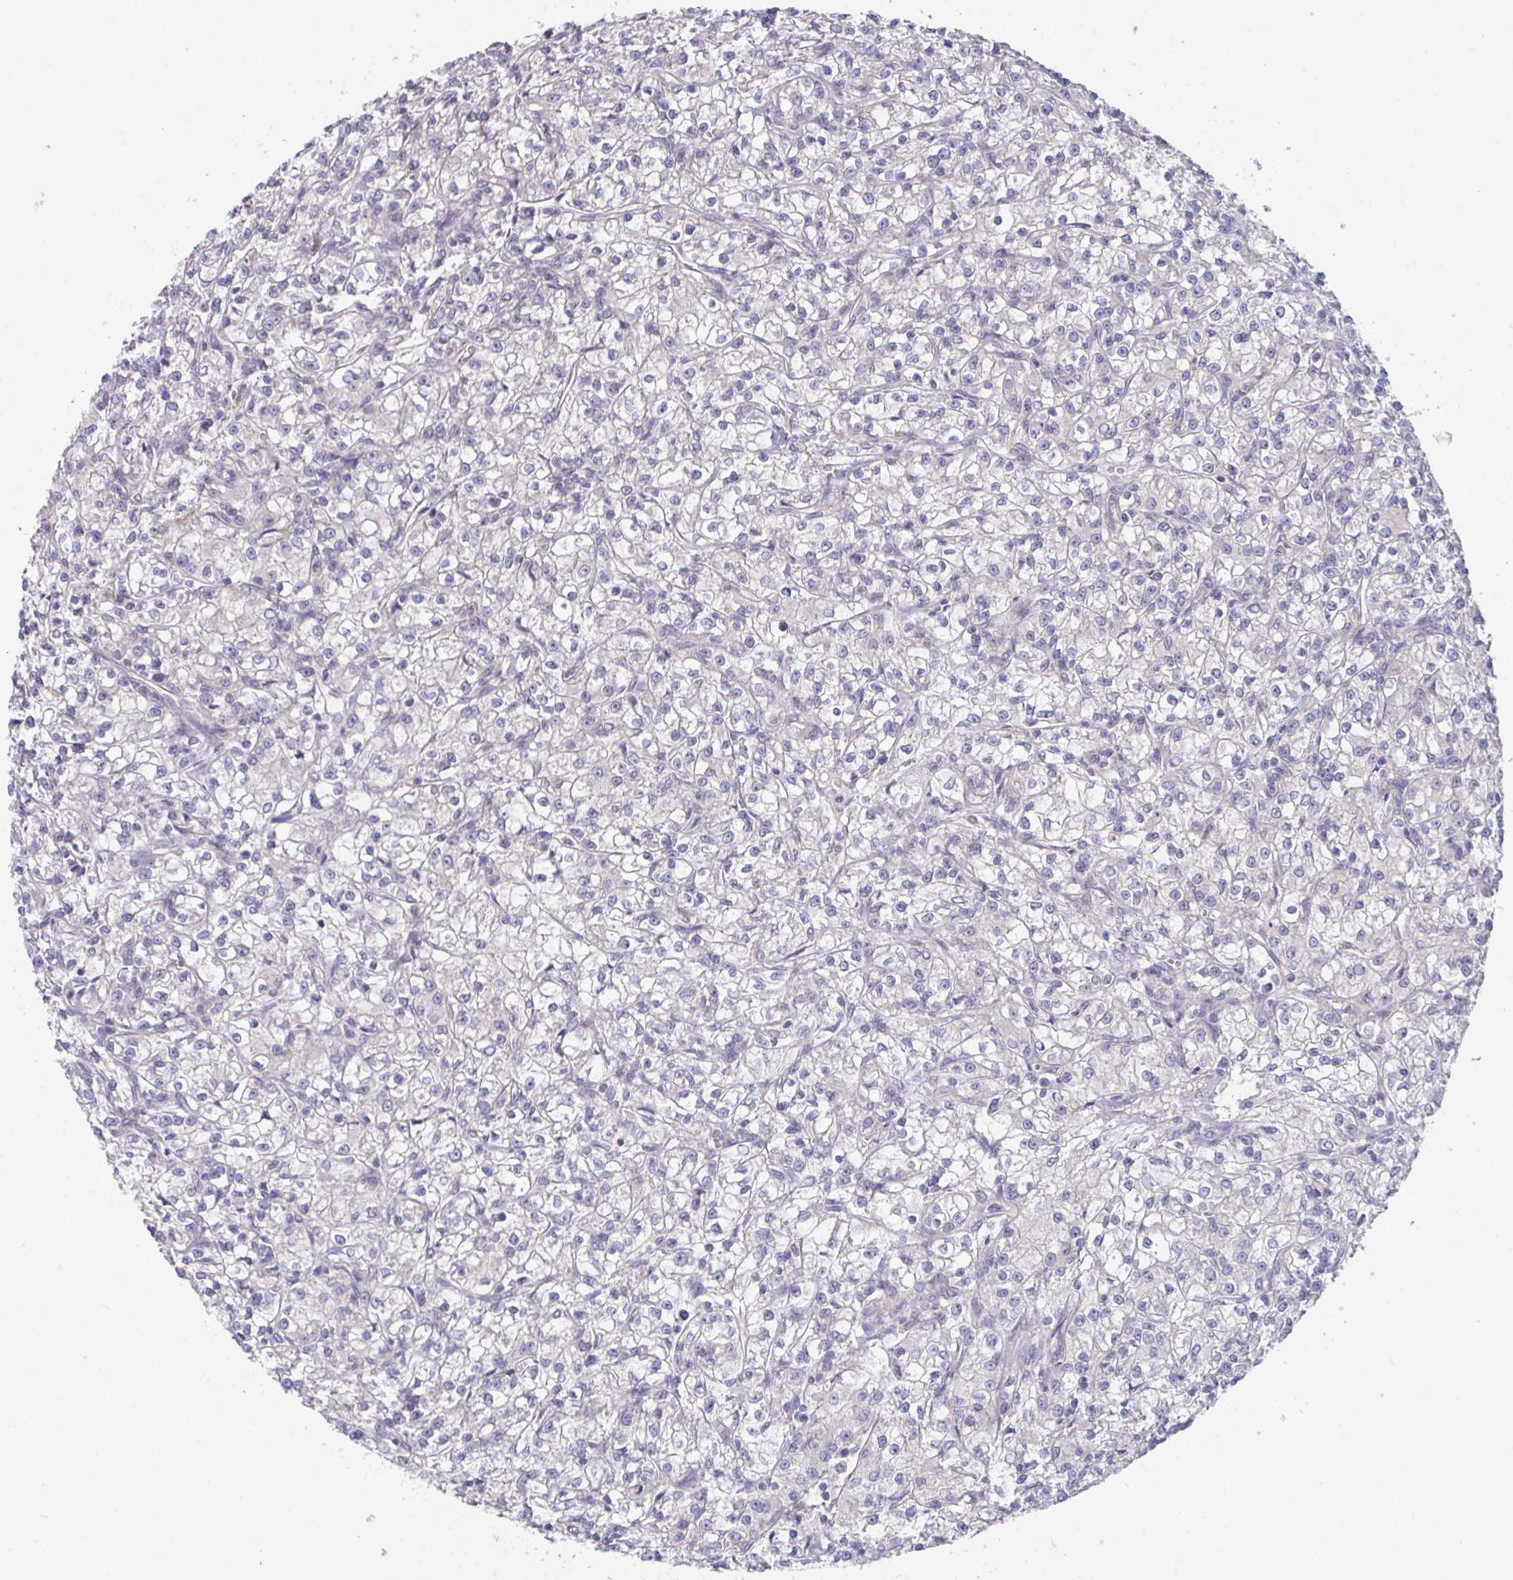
{"staining": {"intensity": "negative", "quantity": "none", "location": "none"}, "tissue": "renal cancer", "cell_type": "Tumor cells", "image_type": "cancer", "snomed": [{"axis": "morphology", "description": "Adenocarcinoma, NOS"}, {"axis": "topography", "description": "Kidney"}], "caption": "Tumor cells show no significant protein positivity in renal cancer.", "gene": "PTPRD", "patient": {"sex": "female", "age": 59}}